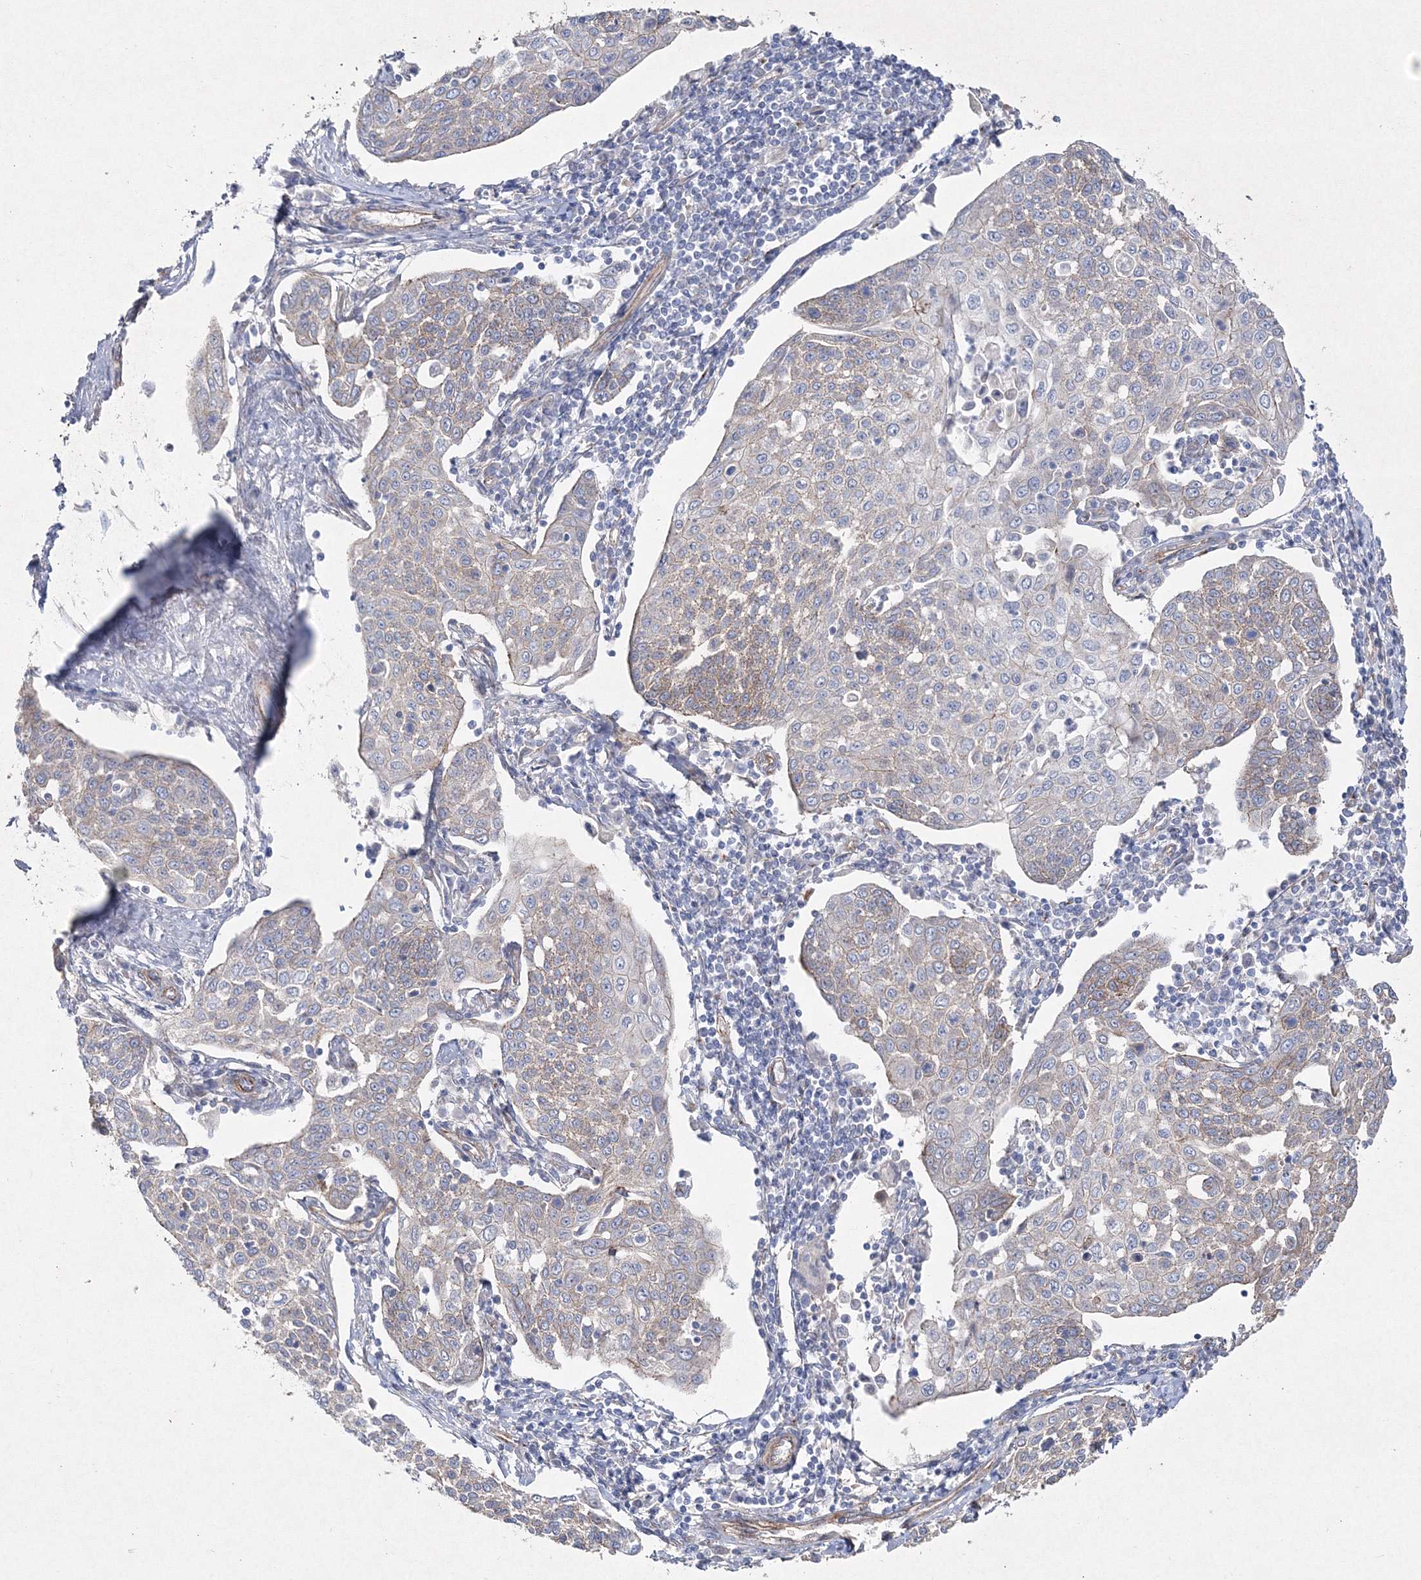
{"staining": {"intensity": "weak", "quantity": "<25%", "location": "cytoplasmic/membranous"}, "tissue": "cervical cancer", "cell_type": "Tumor cells", "image_type": "cancer", "snomed": [{"axis": "morphology", "description": "Squamous cell carcinoma, NOS"}, {"axis": "topography", "description": "Cervix"}], "caption": "The immunohistochemistry micrograph has no significant positivity in tumor cells of squamous cell carcinoma (cervical) tissue.", "gene": "NAA40", "patient": {"sex": "female", "age": 34}}